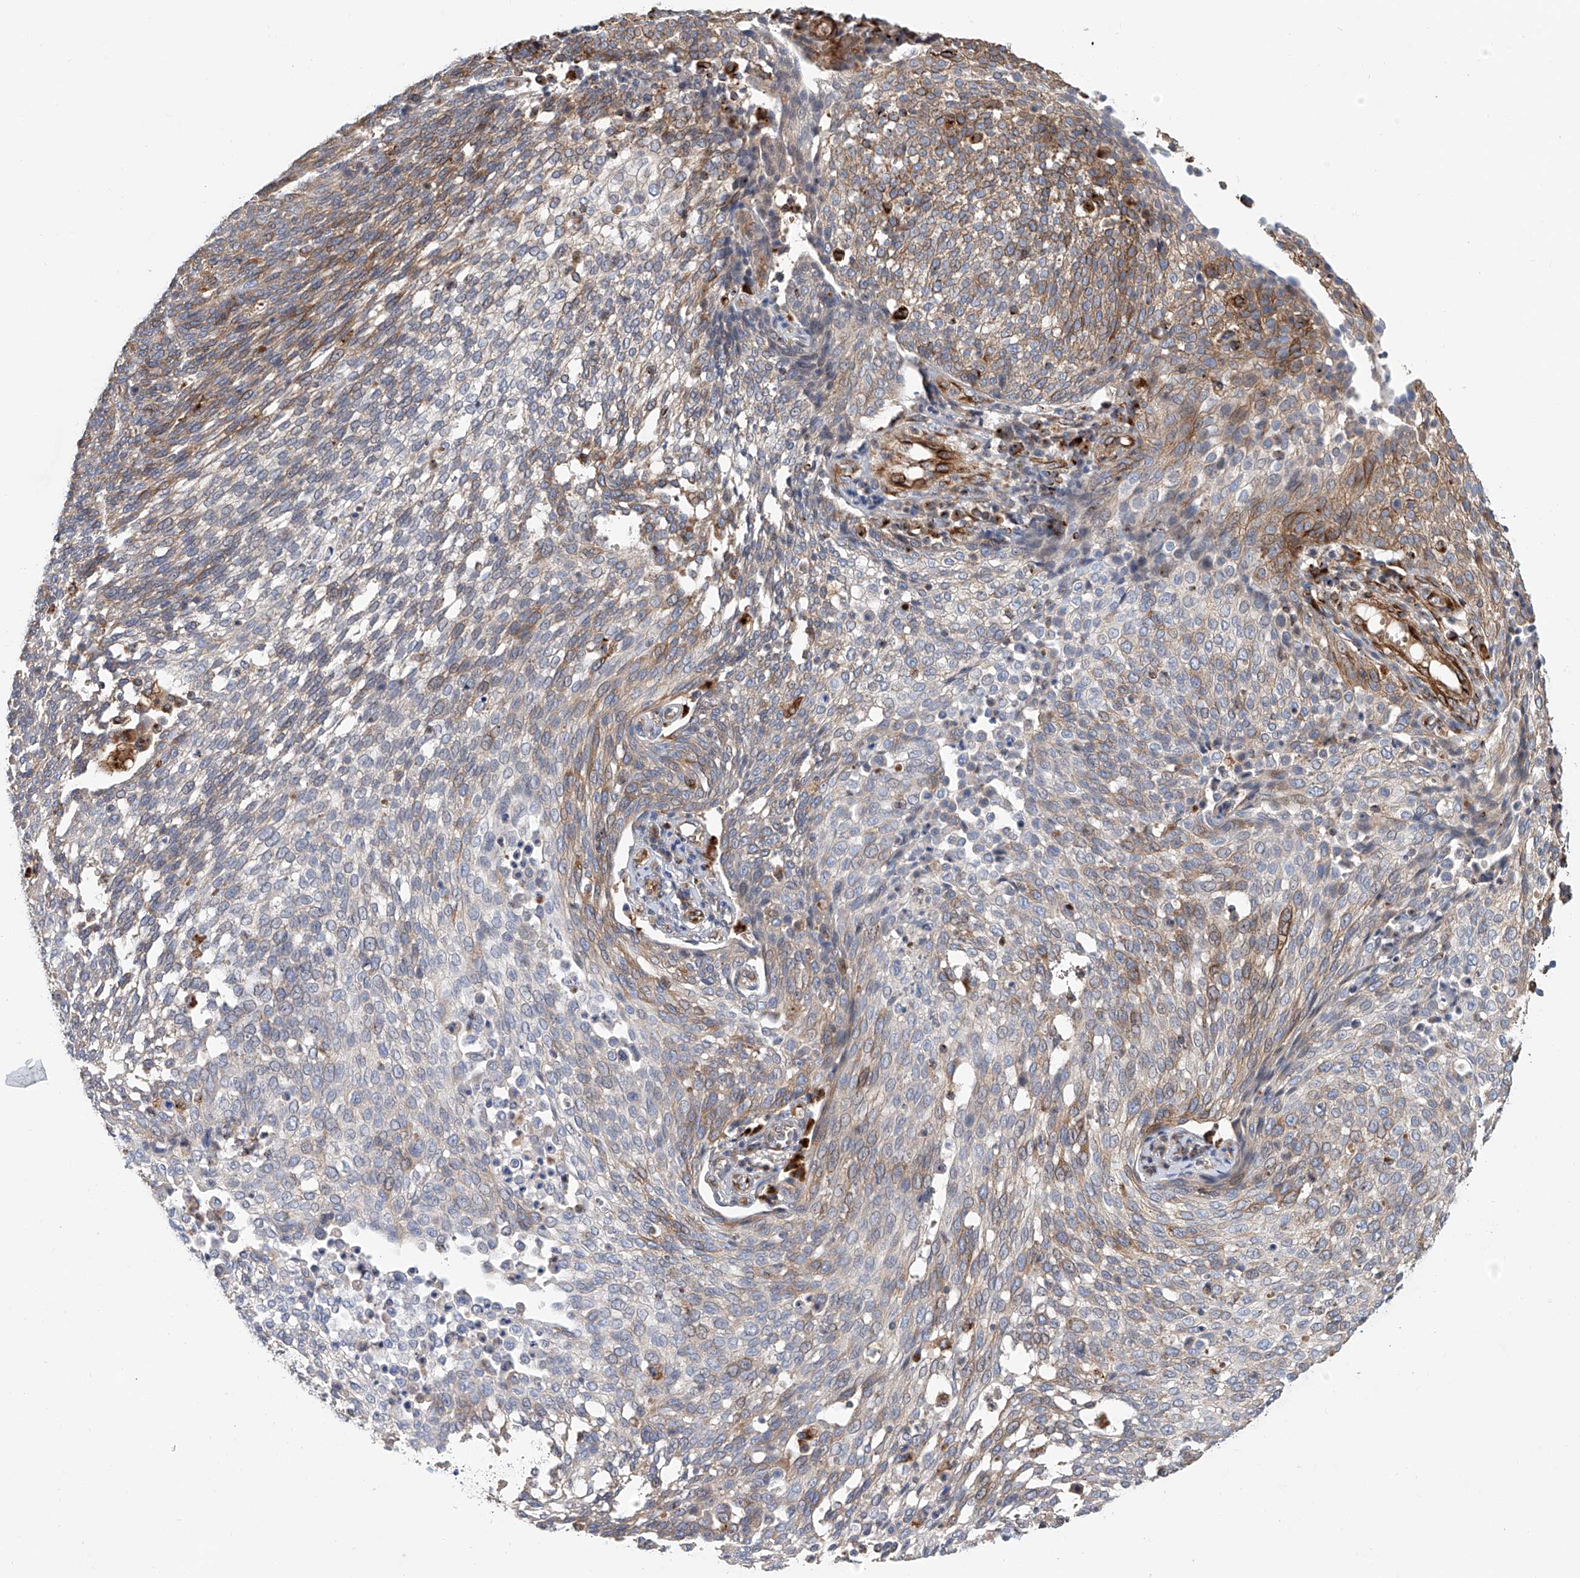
{"staining": {"intensity": "moderate", "quantity": "<25%", "location": "cytoplasmic/membranous"}, "tissue": "cervical cancer", "cell_type": "Tumor cells", "image_type": "cancer", "snomed": [{"axis": "morphology", "description": "Squamous cell carcinoma, NOS"}, {"axis": "topography", "description": "Cervix"}], "caption": "Moderate cytoplasmic/membranous protein expression is seen in approximately <25% of tumor cells in cervical cancer.", "gene": "HGSNAT", "patient": {"sex": "female", "age": 34}}